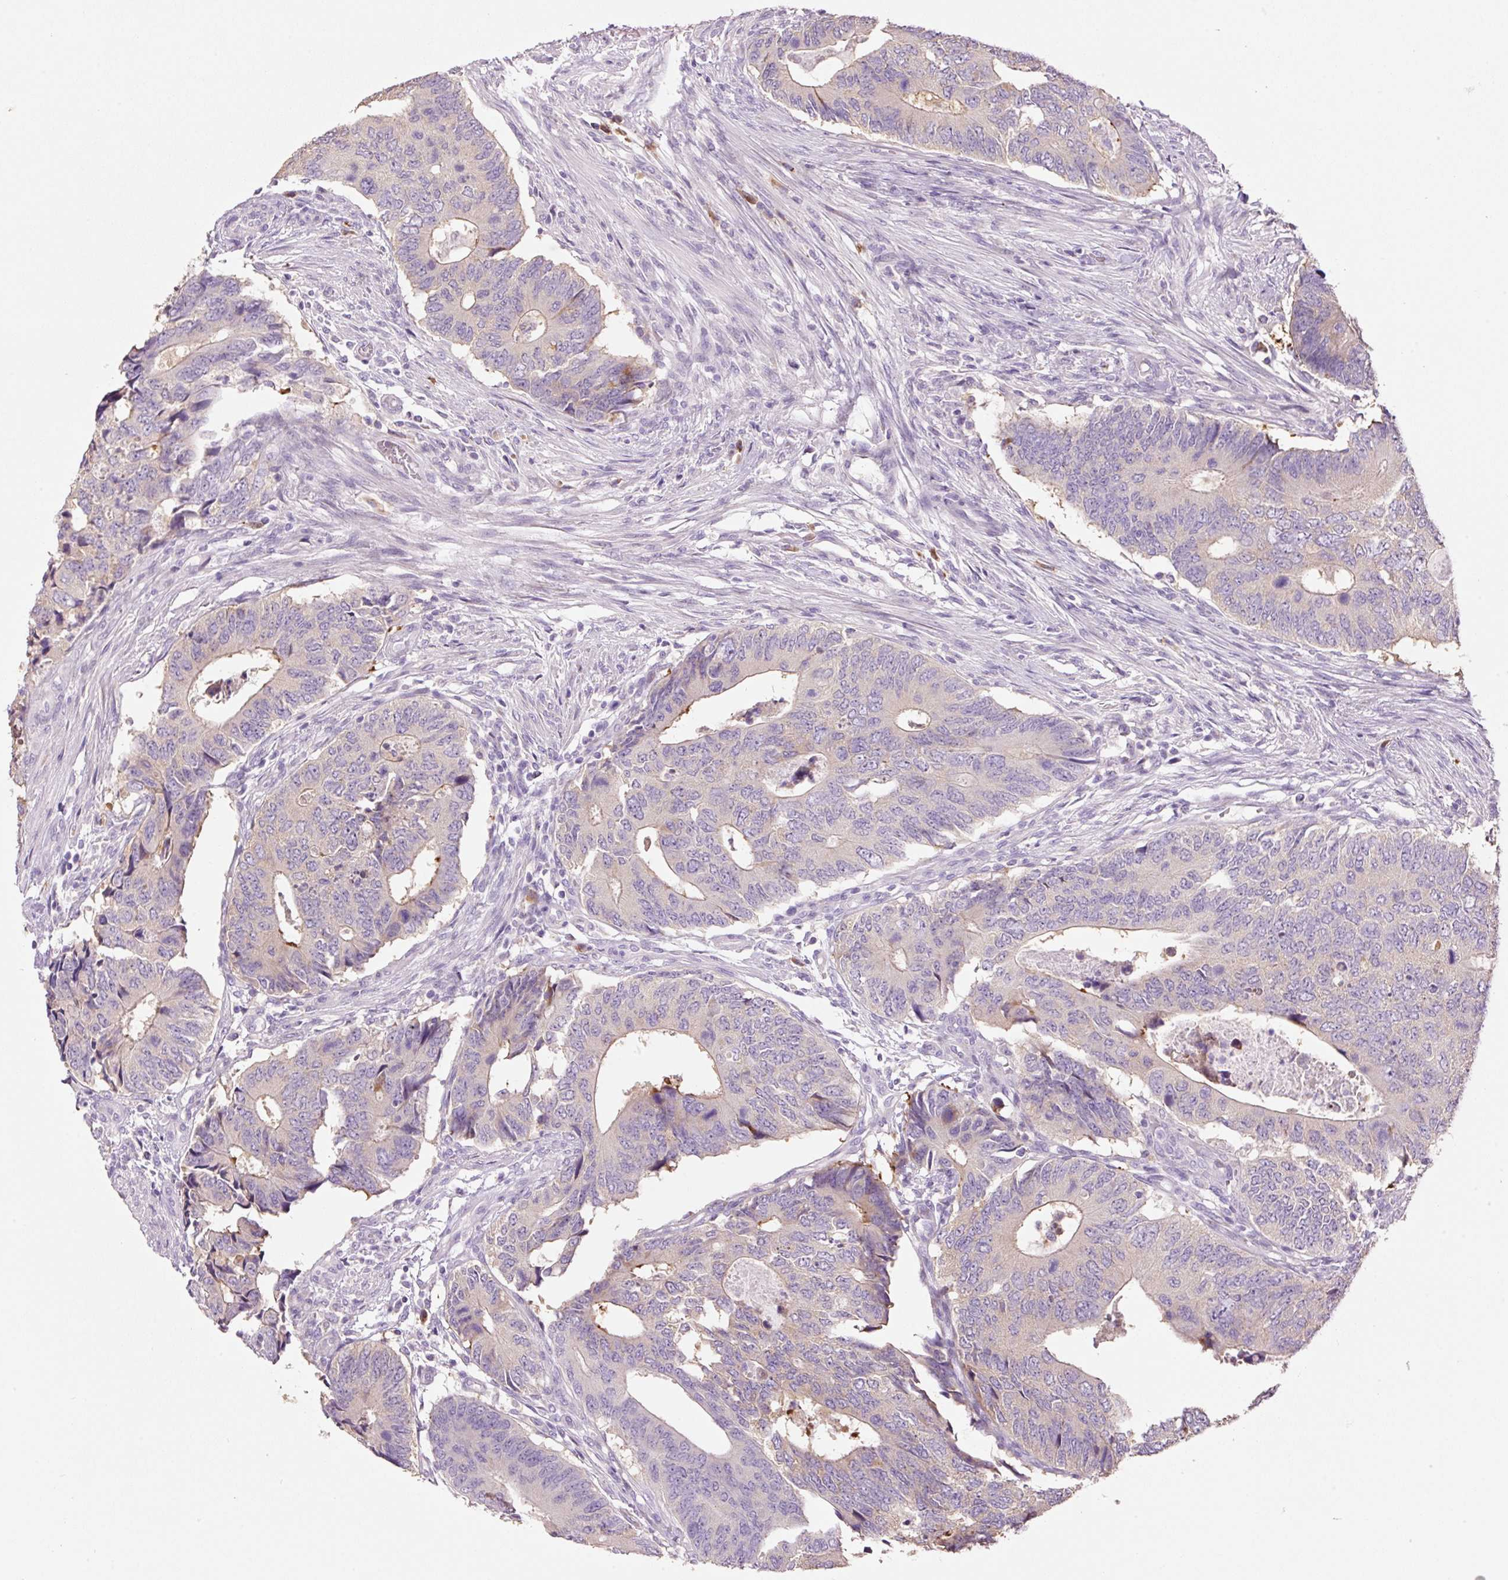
{"staining": {"intensity": "weak", "quantity": "<25%", "location": "cytoplasmic/membranous"}, "tissue": "colorectal cancer", "cell_type": "Tumor cells", "image_type": "cancer", "snomed": [{"axis": "morphology", "description": "Adenocarcinoma, NOS"}, {"axis": "topography", "description": "Colon"}], "caption": "The immunohistochemistry (IHC) photomicrograph has no significant expression in tumor cells of adenocarcinoma (colorectal) tissue. The staining was performed using DAB to visualize the protein expression in brown, while the nuclei were stained in blue with hematoxylin (Magnification: 20x).", "gene": "HAX1", "patient": {"sex": "male", "age": 87}}